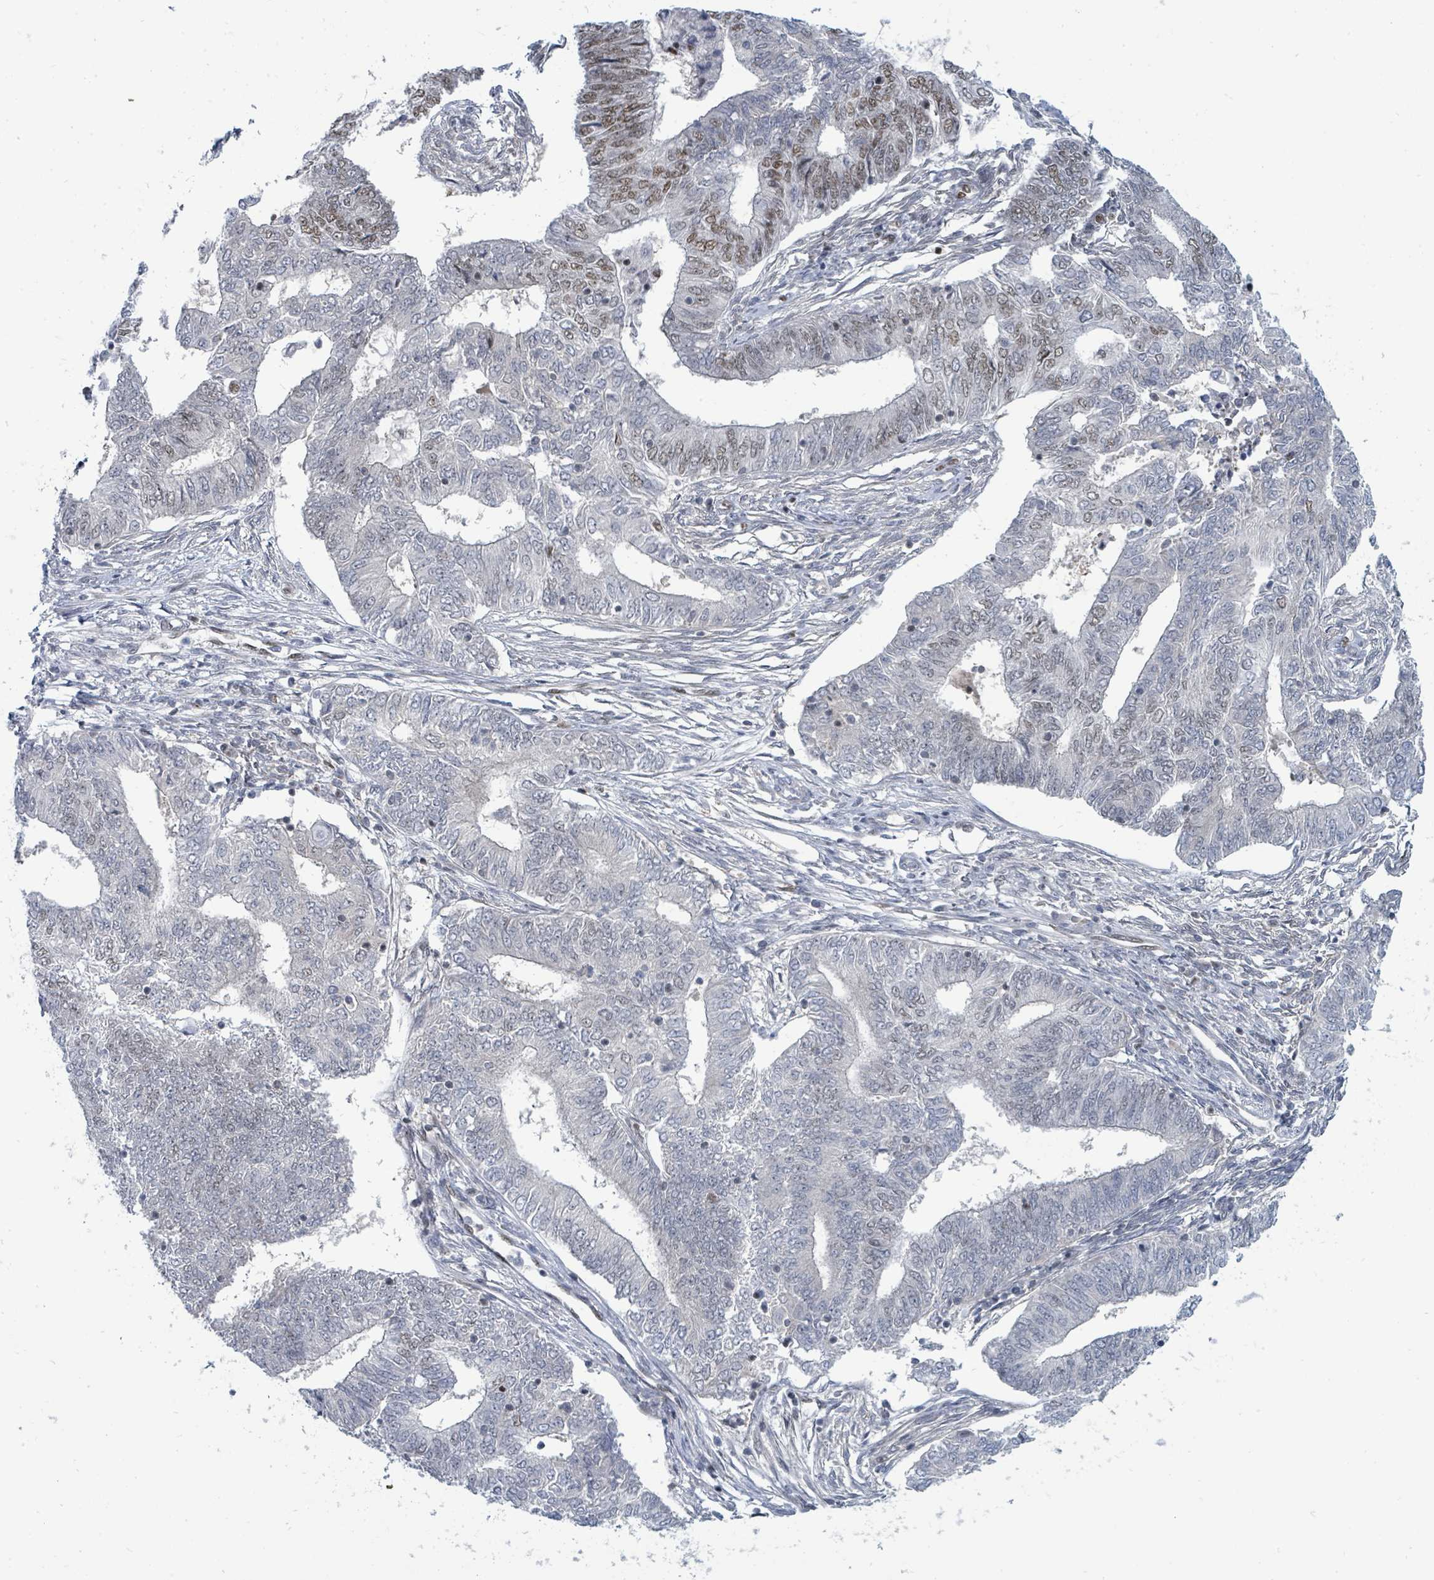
{"staining": {"intensity": "moderate", "quantity": "<25%", "location": "nuclear"}, "tissue": "endometrial cancer", "cell_type": "Tumor cells", "image_type": "cancer", "snomed": [{"axis": "morphology", "description": "Adenocarcinoma, NOS"}, {"axis": "topography", "description": "Endometrium"}], "caption": "A photomicrograph of human endometrial cancer (adenocarcinoma) stained for a protein reveals moderate nuclear brown staining in tumor cells. The protein of interest is shown in brown color, while the nuclei are stained blue.", "gene": "SUMO4", "patient": {"sex": "female", "age": 62}}